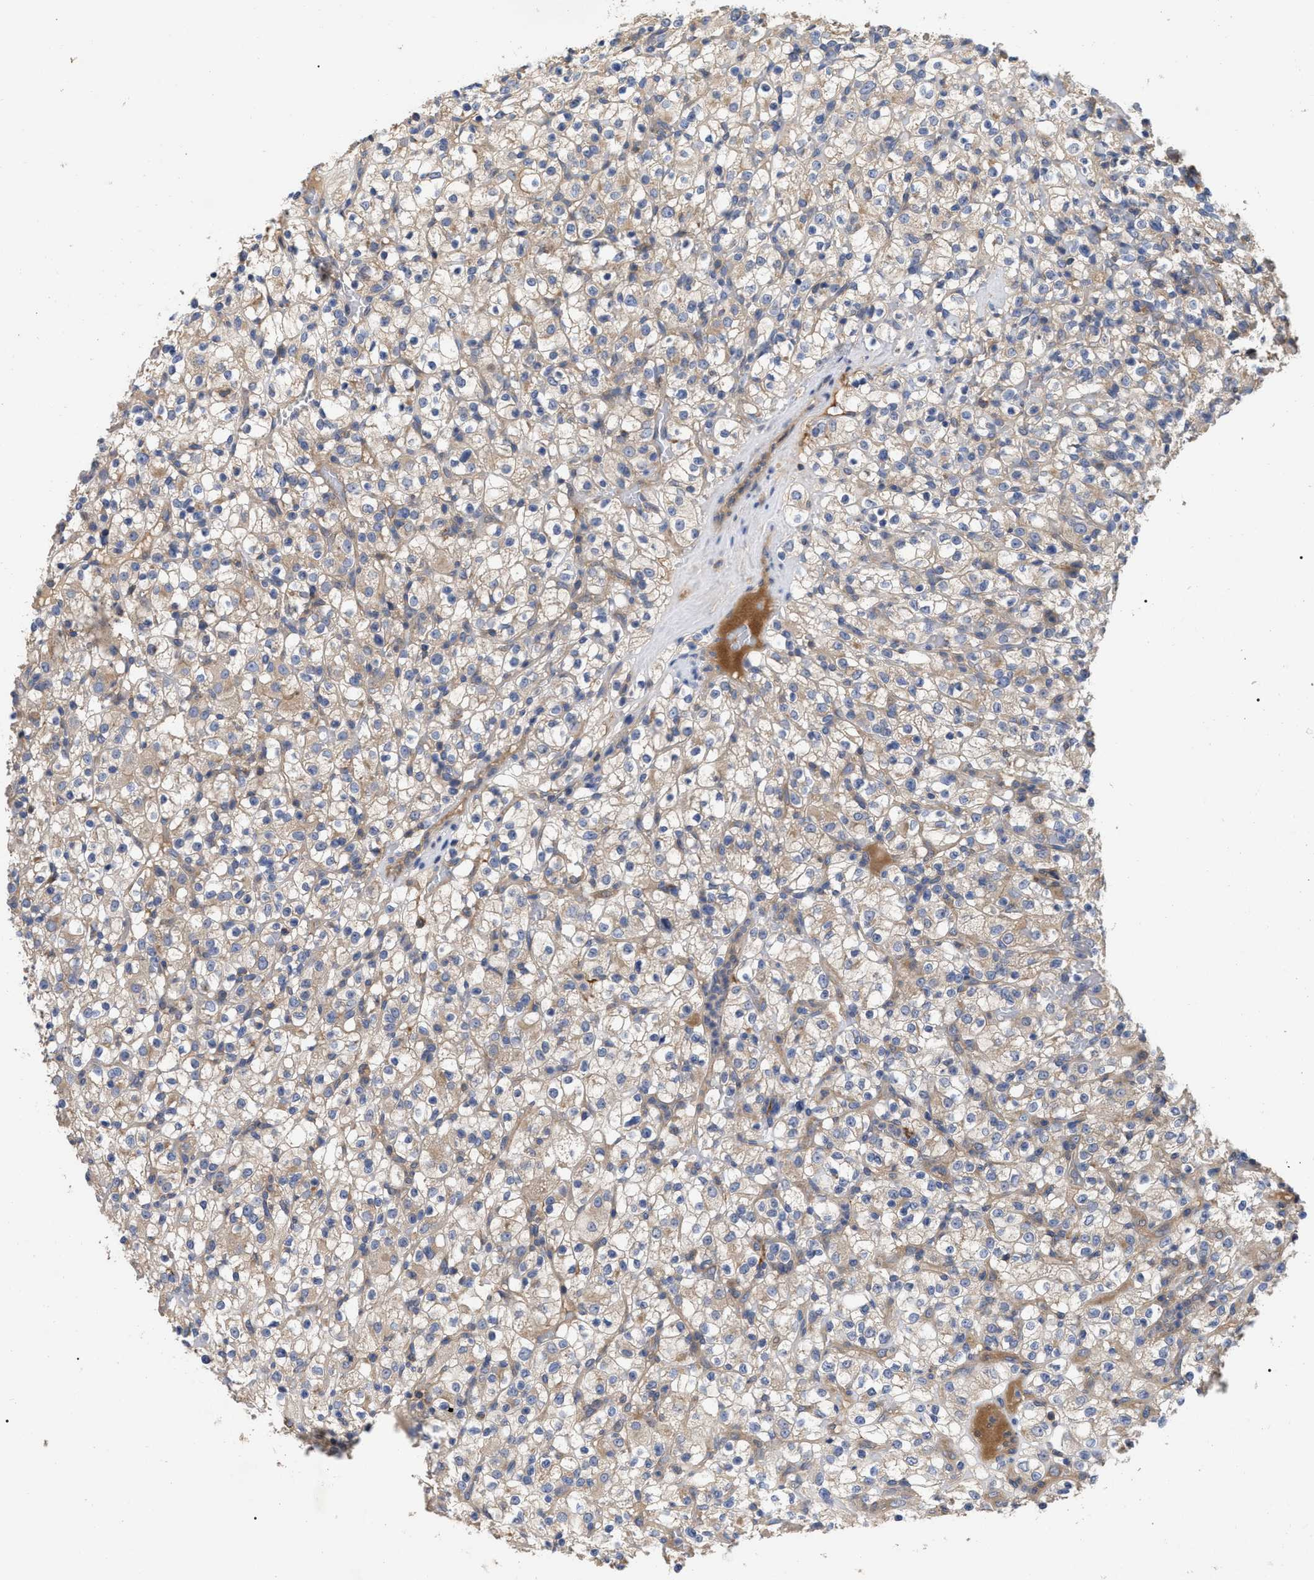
{"staining": {"intensity": "weak", "quantity": ">75%", "location": "cytoplasmic/membranous"}, "tissue": "renal cancer", "cell_type": "Tumor cells", "image_type": "cancer", "snomed": [{"axis": "morphology", "description": "Normal tissue, NOS"}, {"axis": "morphology", "description": "Adenocarcinoma, NOS"}, {"axis": "topography", "description": "Kidney"}], "caption": "Protein analysis of adenocarcinoma (renal) tissue shows weak cytoplasmic/membranous staining in about >75% of tumor cells.", "gene": "RAP1GDS1", "patient": {"sex": "female", "age": 72}}